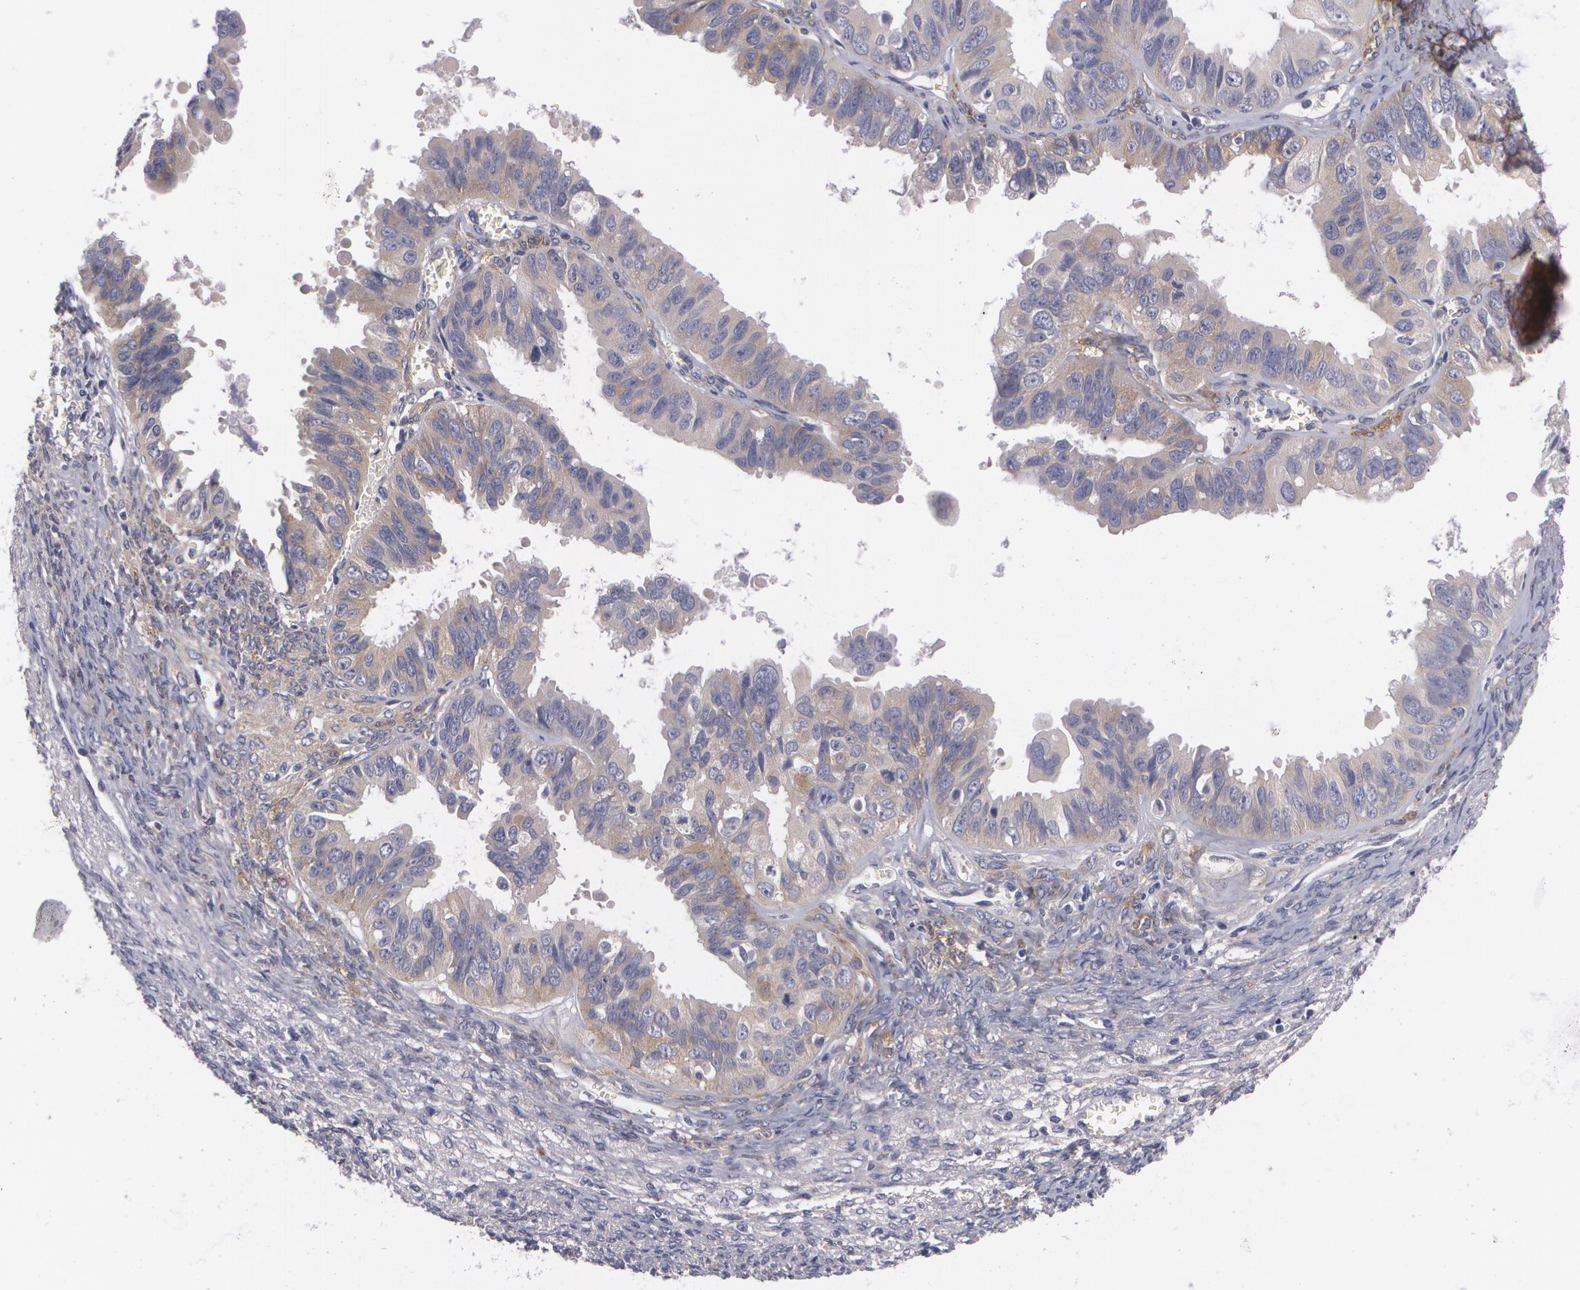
{"staining": {"intensity": "weak", "quantity": "25%-75%", "location": "cytoplasmic/membranous"}, "tissue": "ovarian cancer", "cell_type": "Tumor cells", "image_type": "cancer", "snomed": [{"axis": "morphology", "description": "Carcinoma, endometroid"}, {"axis": "topography", "description": "Ovary"}], "caption": "A photomicrograph of ovarian endometroid carcinoma stained for a protein exhibits weak cytoplasmic/membranous brown staining in tumor cells.", "gene": "CASK", "patient": {"sex": "female", "age": 85}}